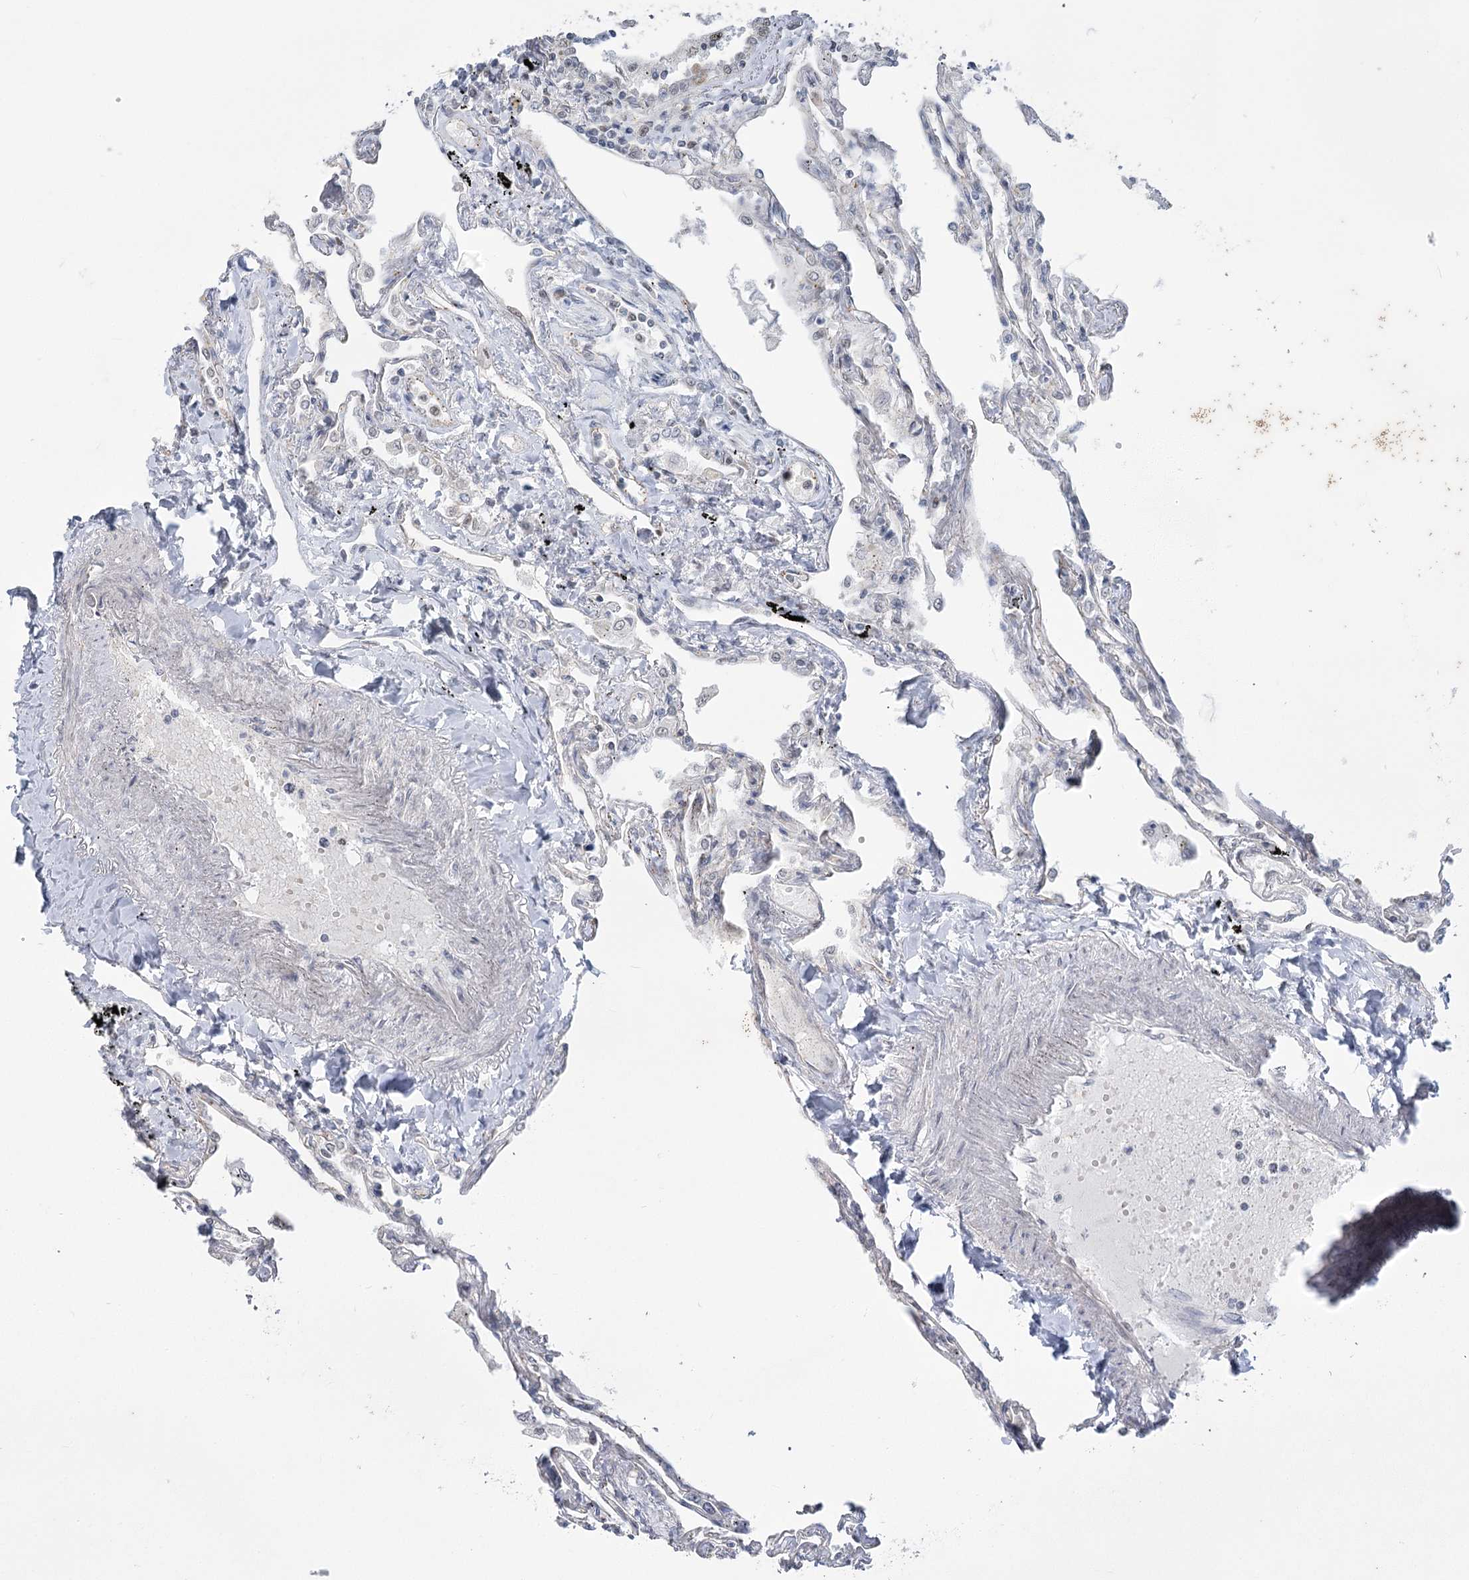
{"staining": {"intensity": "negative", "quantity": "none", "location": "none"}, "tissue": "lung", "cell_type": "Alveolar cells", "image_type": "normal", "snomed": [{"axis": "morphology", "description": "Normal tissue, NOS"}, {"axis": "topography", "description": "Lung"}], "caption": "Immunohistochemistry image of normal lung: lung stained with DAB (3,3'-diaminobenzidine) exhibits no significant protein expression in alveolar cells. Nuclei are stained in blue.", "gene": "MTG1", "patient": {"sex": "female", "age": 67}}